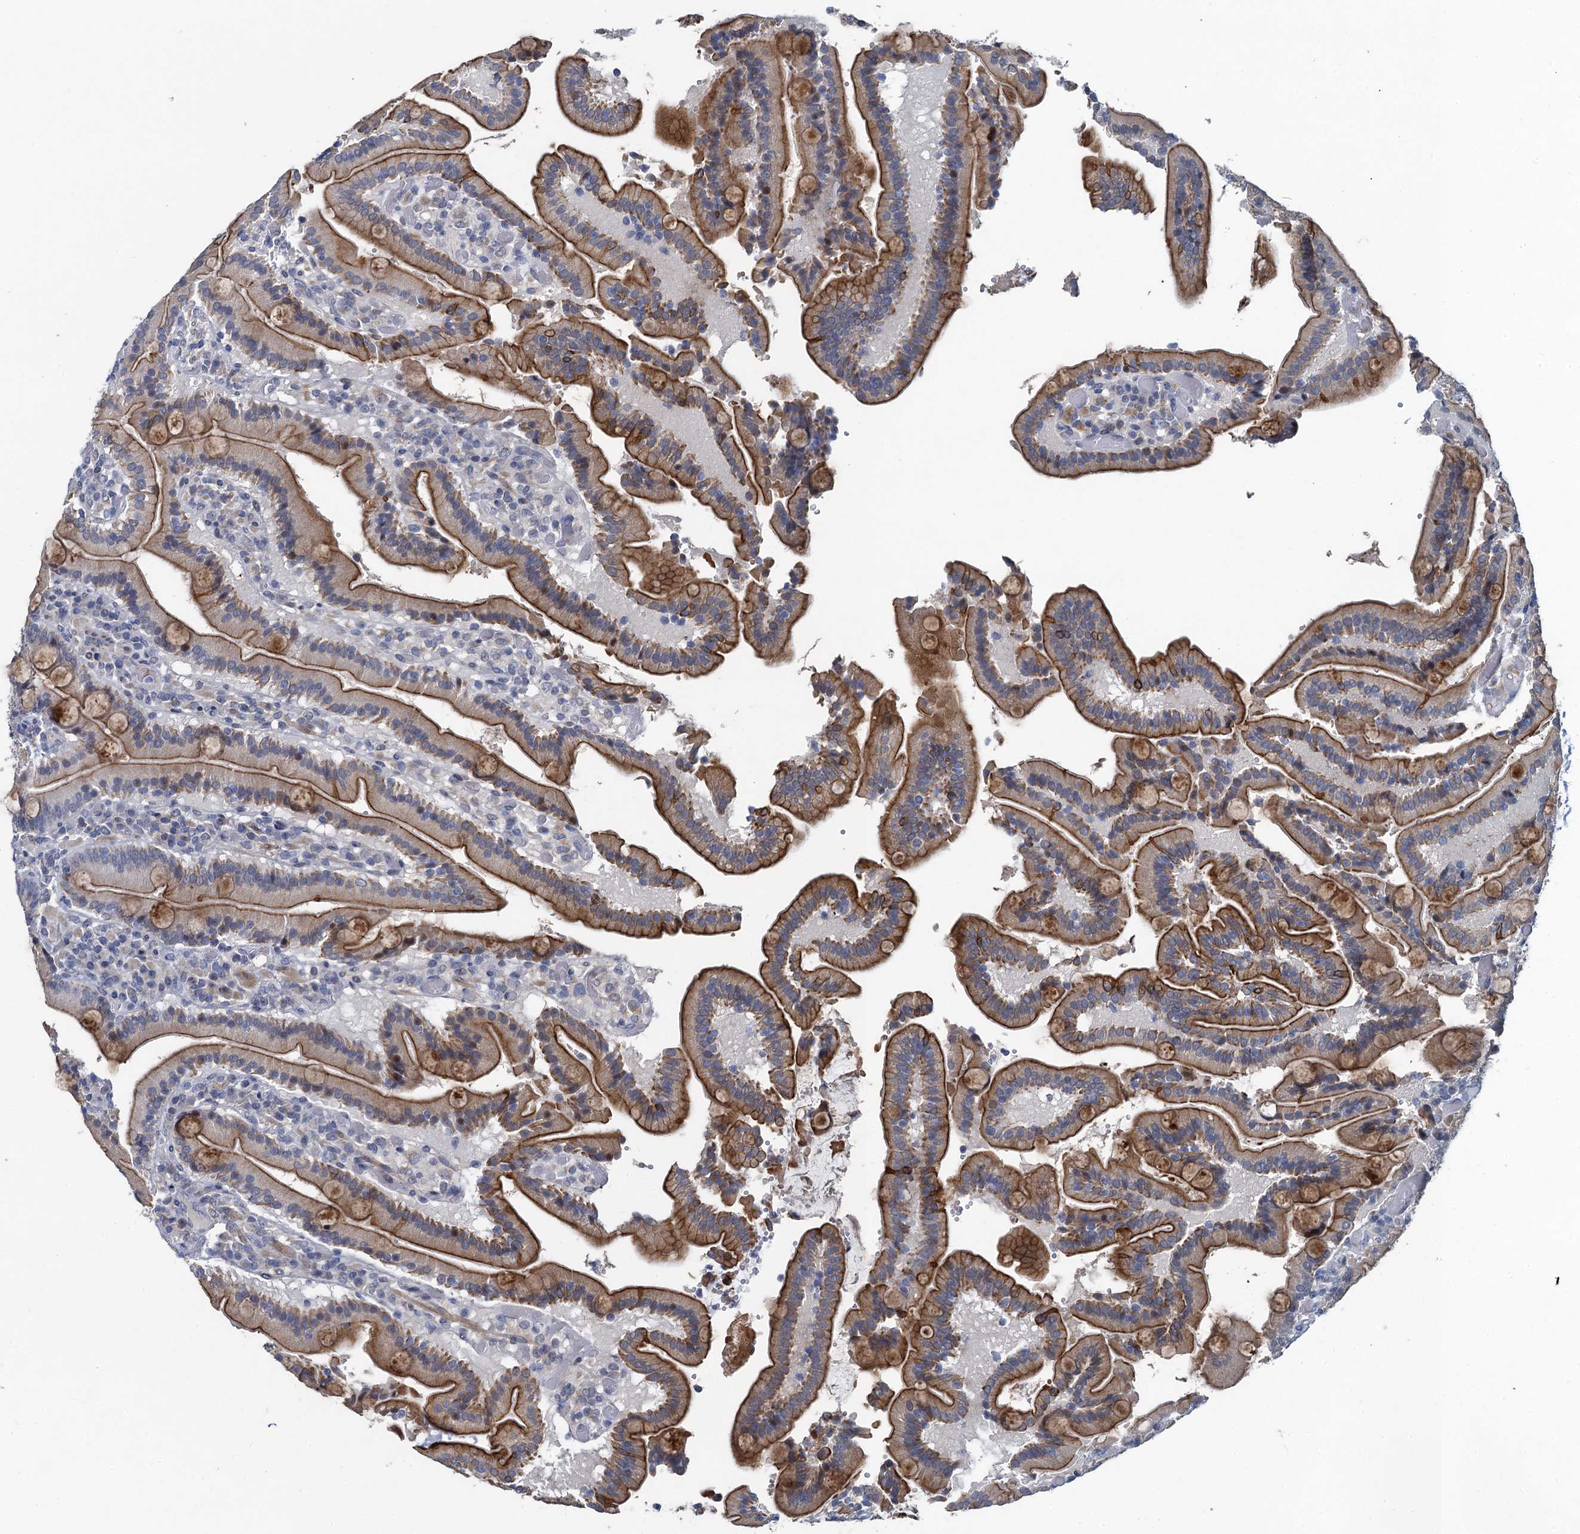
{"staining": {"intensity": "moderate", "quantity": "25%-75%", "location": "cytoplasmic/membranous"}, "tissue": "duodenum", "cell_type": "Glandular cells", "image_type": "normal", "snomed": [{"axis": "morphology", "description": "Normal tissue, NOS"}, {"axis": "topography", "description": "Duodenum"}], "caption": "DAB immunohistochemical staining of benign duodenum displays moderate cytoplasmic/membranous protein positivity in about 25%-75% of glandular cells. (Brightfield microscopy of DAB IHC at high magnification).", "gene": "ATOSA", "patient": {"sex": "female", "age": 62}}